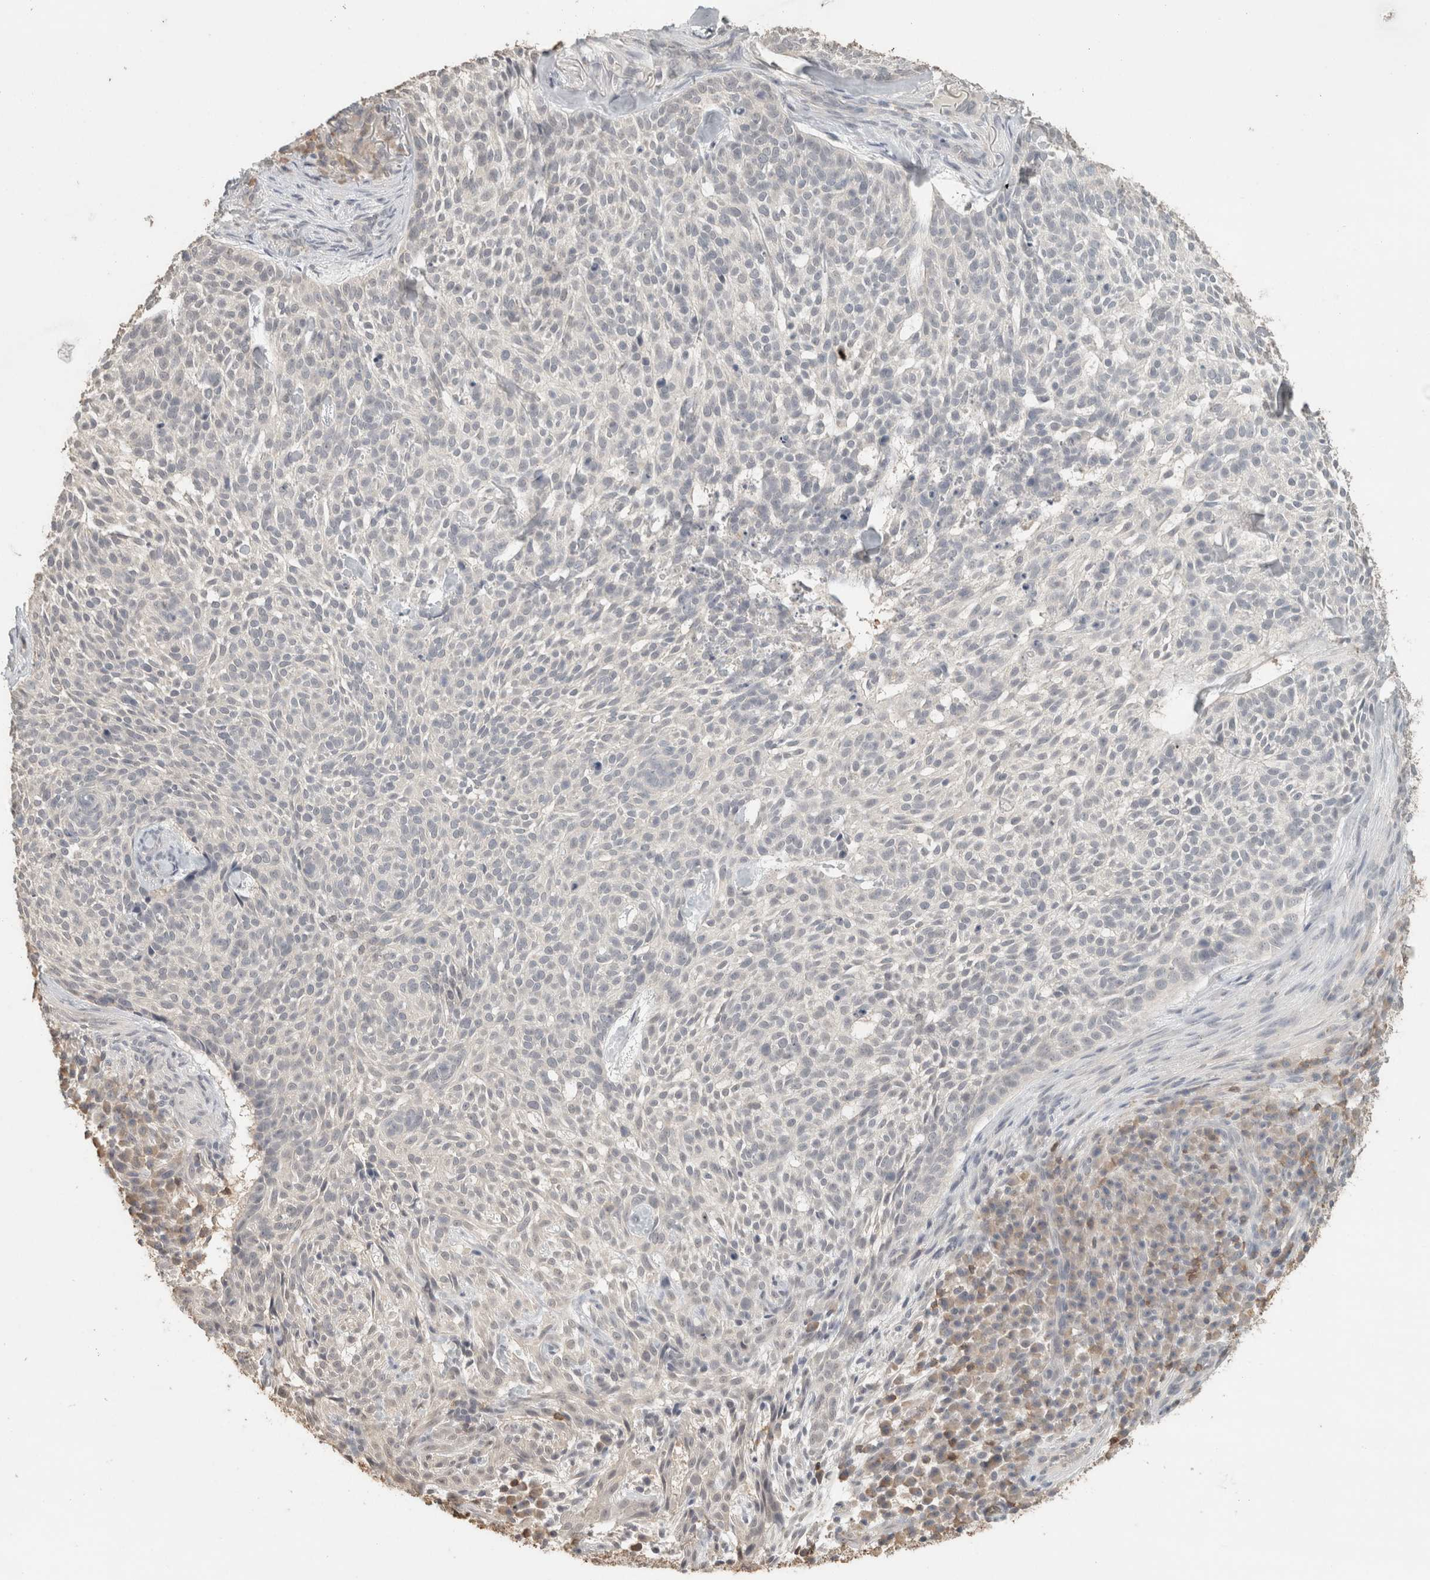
{"staining": {"intensity": "negative", "quantity": "none", "location": "none"}, "tissue": "skin cancer", "cell_type": "Tumor cells", "image_type": "cancer", "snomed": [{"axis": "morphology", "description": "Basal cell carcinoma"}, {"axis": "topography", "description": "Skin"}], "caption": "Tumor cells are negative for brown protein staining in skin cancer (basal cell carcinoma). (DAB (3,3'-diaminobenzidine) immunohistochemistry with hematoxylin counter stain).", "gene": "TRAT1", "patient": {"sex": "female", "age": 64}}